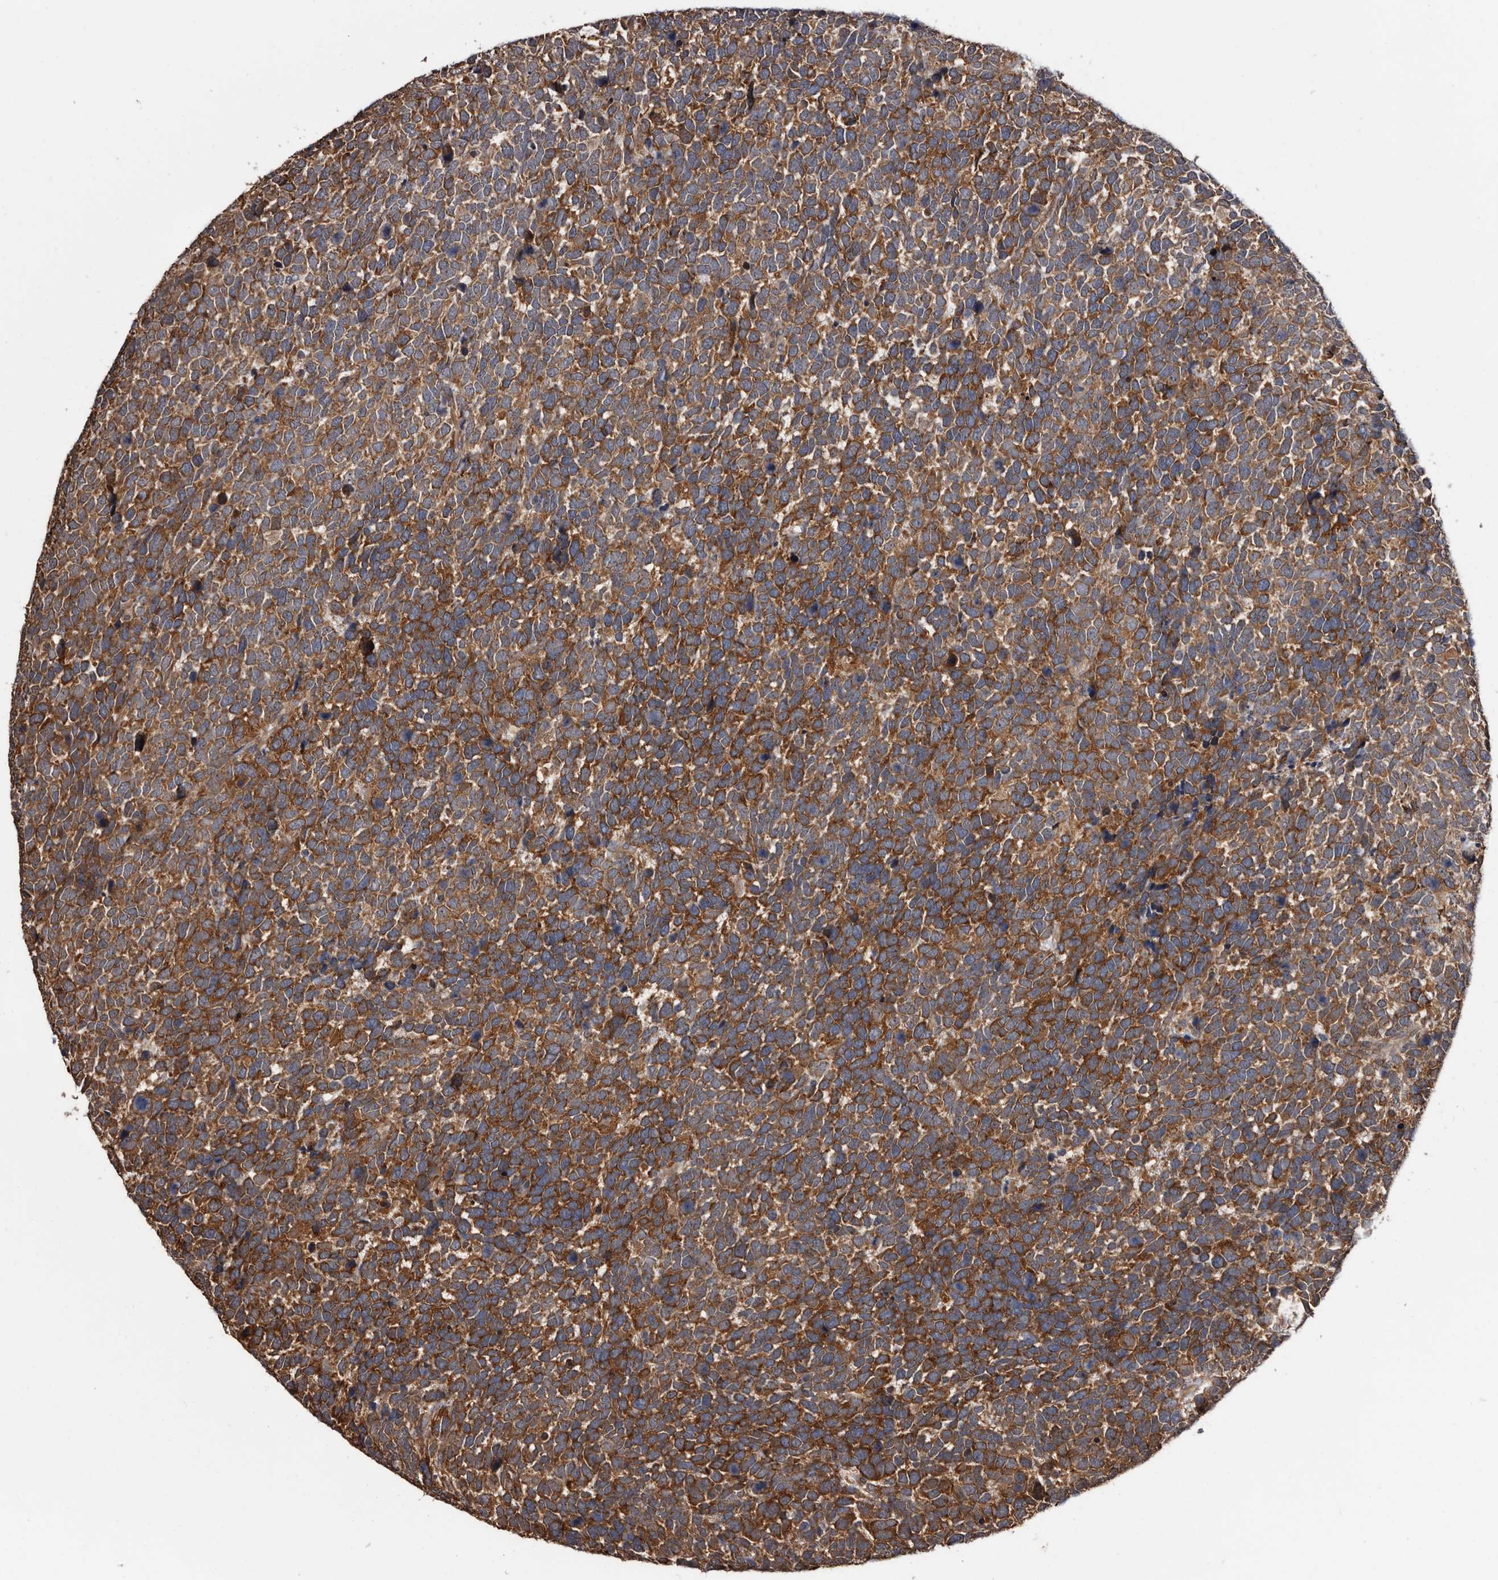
{"staining": {"intensity": "strong", "quantity": ">75%", "location": "cytoplasmic/membranous"}, "tissue": "urothelial cancer", "cell_type": "Tumor cells", "image_type": "cancer", "snomed": [{"axis": "morphology", "description": "Urothelial carcinoma, High grade"}, {"axis": "topography", "description": "Urinary bladder"}], "caption": "Human high-grade urothelial carcinoma stained with a brown dye exhibits strong cytoplasmic/membranous positive expression in approximately >75% of tumor cells.", "gene": "TTI2", "patient": {"sex": "female", "age": 82}}